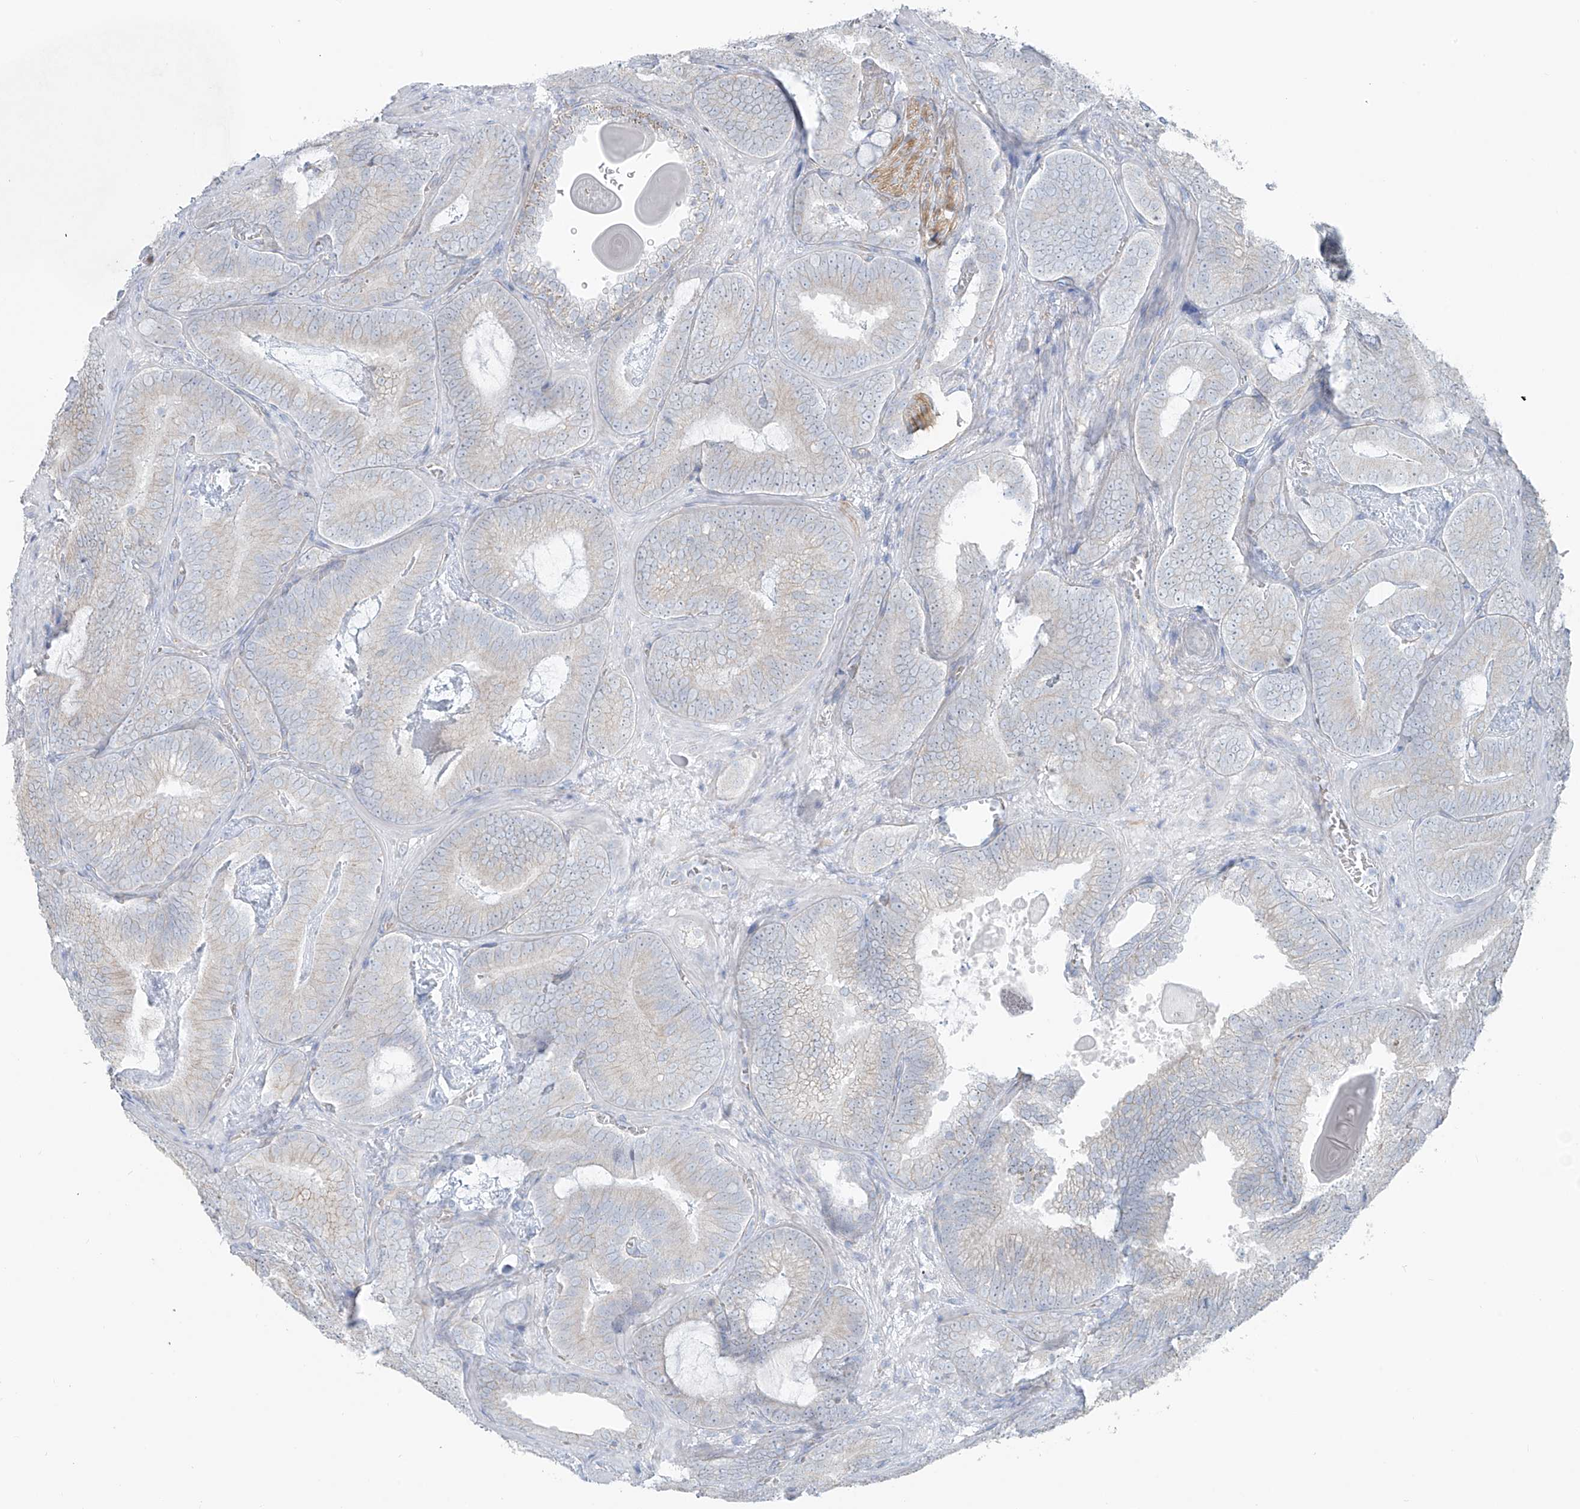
{"staining": {"intensity": "negative", "quantity": "none", "location": "none"}, "tissue": "prostate cancer", "cell_type": "Tumor cells", "image_type": "cancer", "snomed": [{"axis": "morphology", "description": "Adenocarcinoma, High grade"}, {"axis": "topography", "description": "Prostate"}], "caption": "This is a image of immunohistochemistry (IHC) staining of high-grade adenocarcinoma (prostate), which shows no positivity in tumor cells.", "gene": "TUBE1", "patient": {"sex": "male", "age": 66}}